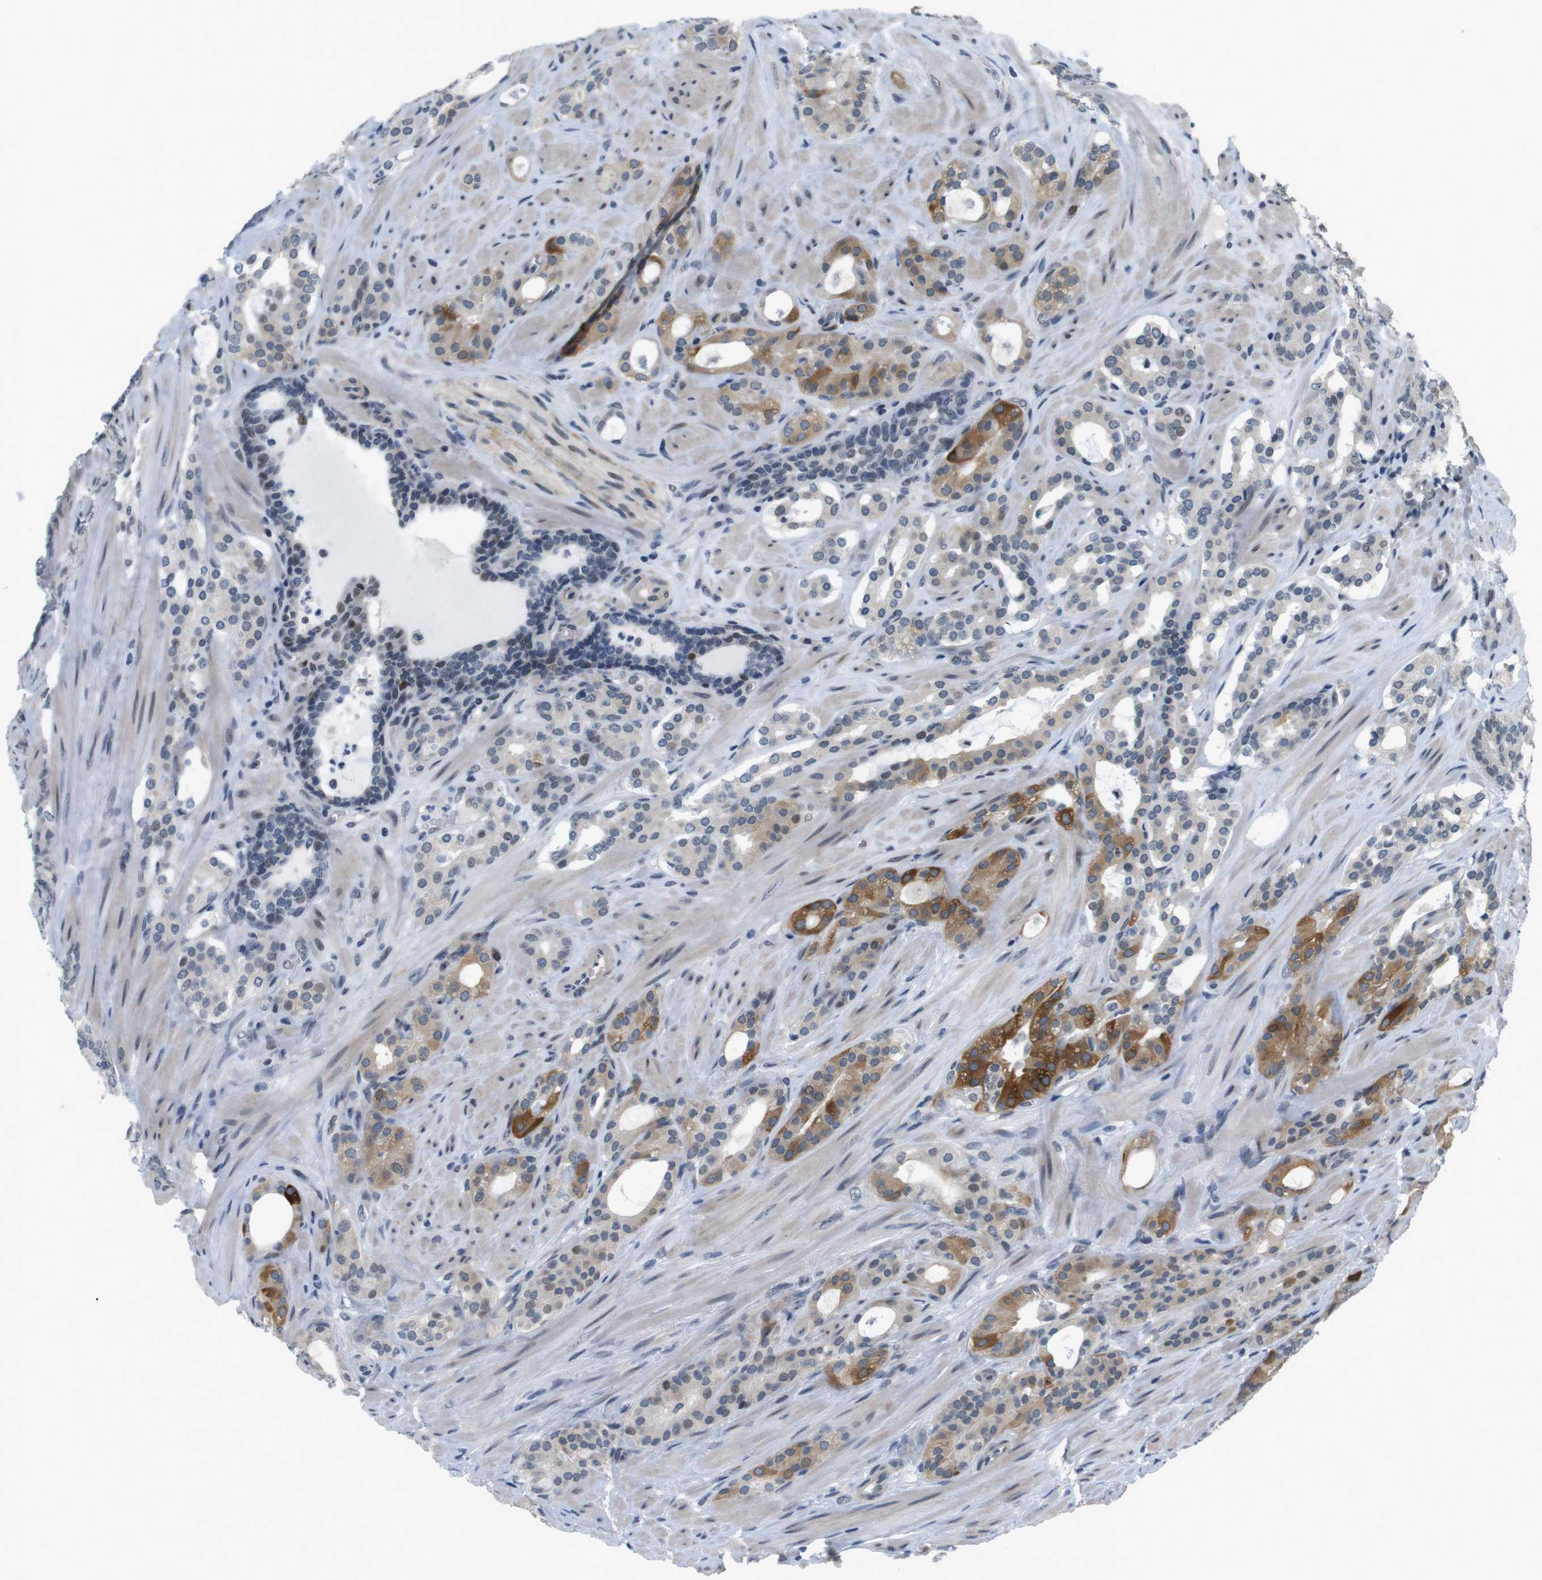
{"staining": {"intensity": "moderate", "quantity": "25%-75%", "location": "cytoplasmic/membranous"}, "tissue": "prostate cancer", "cell_type": "Tumor cells", "image_type": "cancer", "snomed": [{"axis": "morphology", "description": "Adenocarcinoma, Low grade"}, {"axis": "topography", "description": "Prostate"}], "caption": "The micrograph demonstrates staining of prostate cancer, revealing moderate cytoplasmic/membranous protein staining (brown color) within tumor cells.", "gene": "SMCO2", "patient": {"sex": "male", "age": 63}}